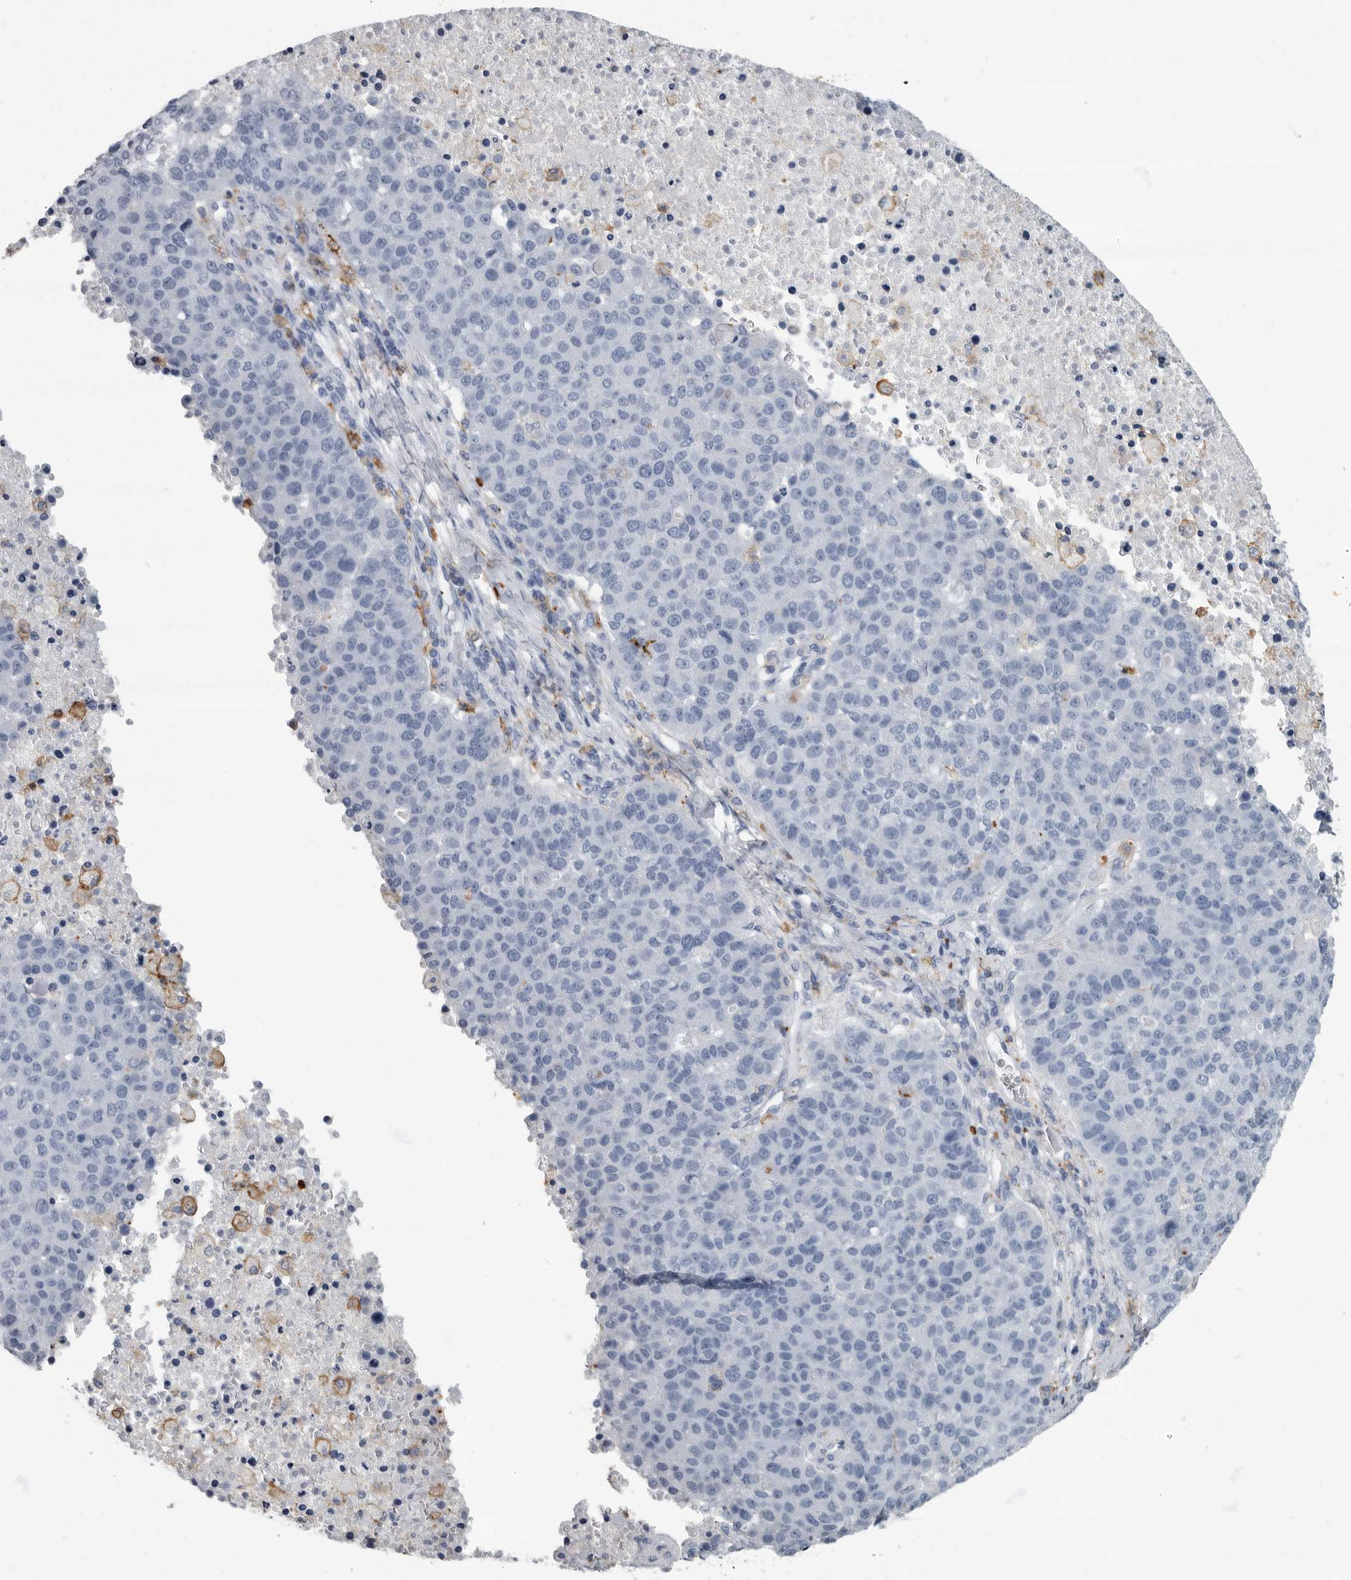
{"staining": {"intensity": "negative", "quantity": "none", "location": "none"}, "tissue": "pancreatic cancer", "cell_type": "Tumor cells", "image_type": "cancer", "snomed": [{"axis": "morphology", "description": "Adenocarcinoma, NOS"}, {"axis": "topography", "description": "Pancreas"}], "caption": "DAB (3,3'-diaminobenzidine) immunohistochemical staining of adenocarcinoma (pancreatic) exhibits no significant positivity in tumor cells. (DAB (3,3'-diaminobenzidine) immunohistochemistry (IHC), high magnification).", "gene": "FCER1G", "patient": {"sex": "female", "age": 61}}